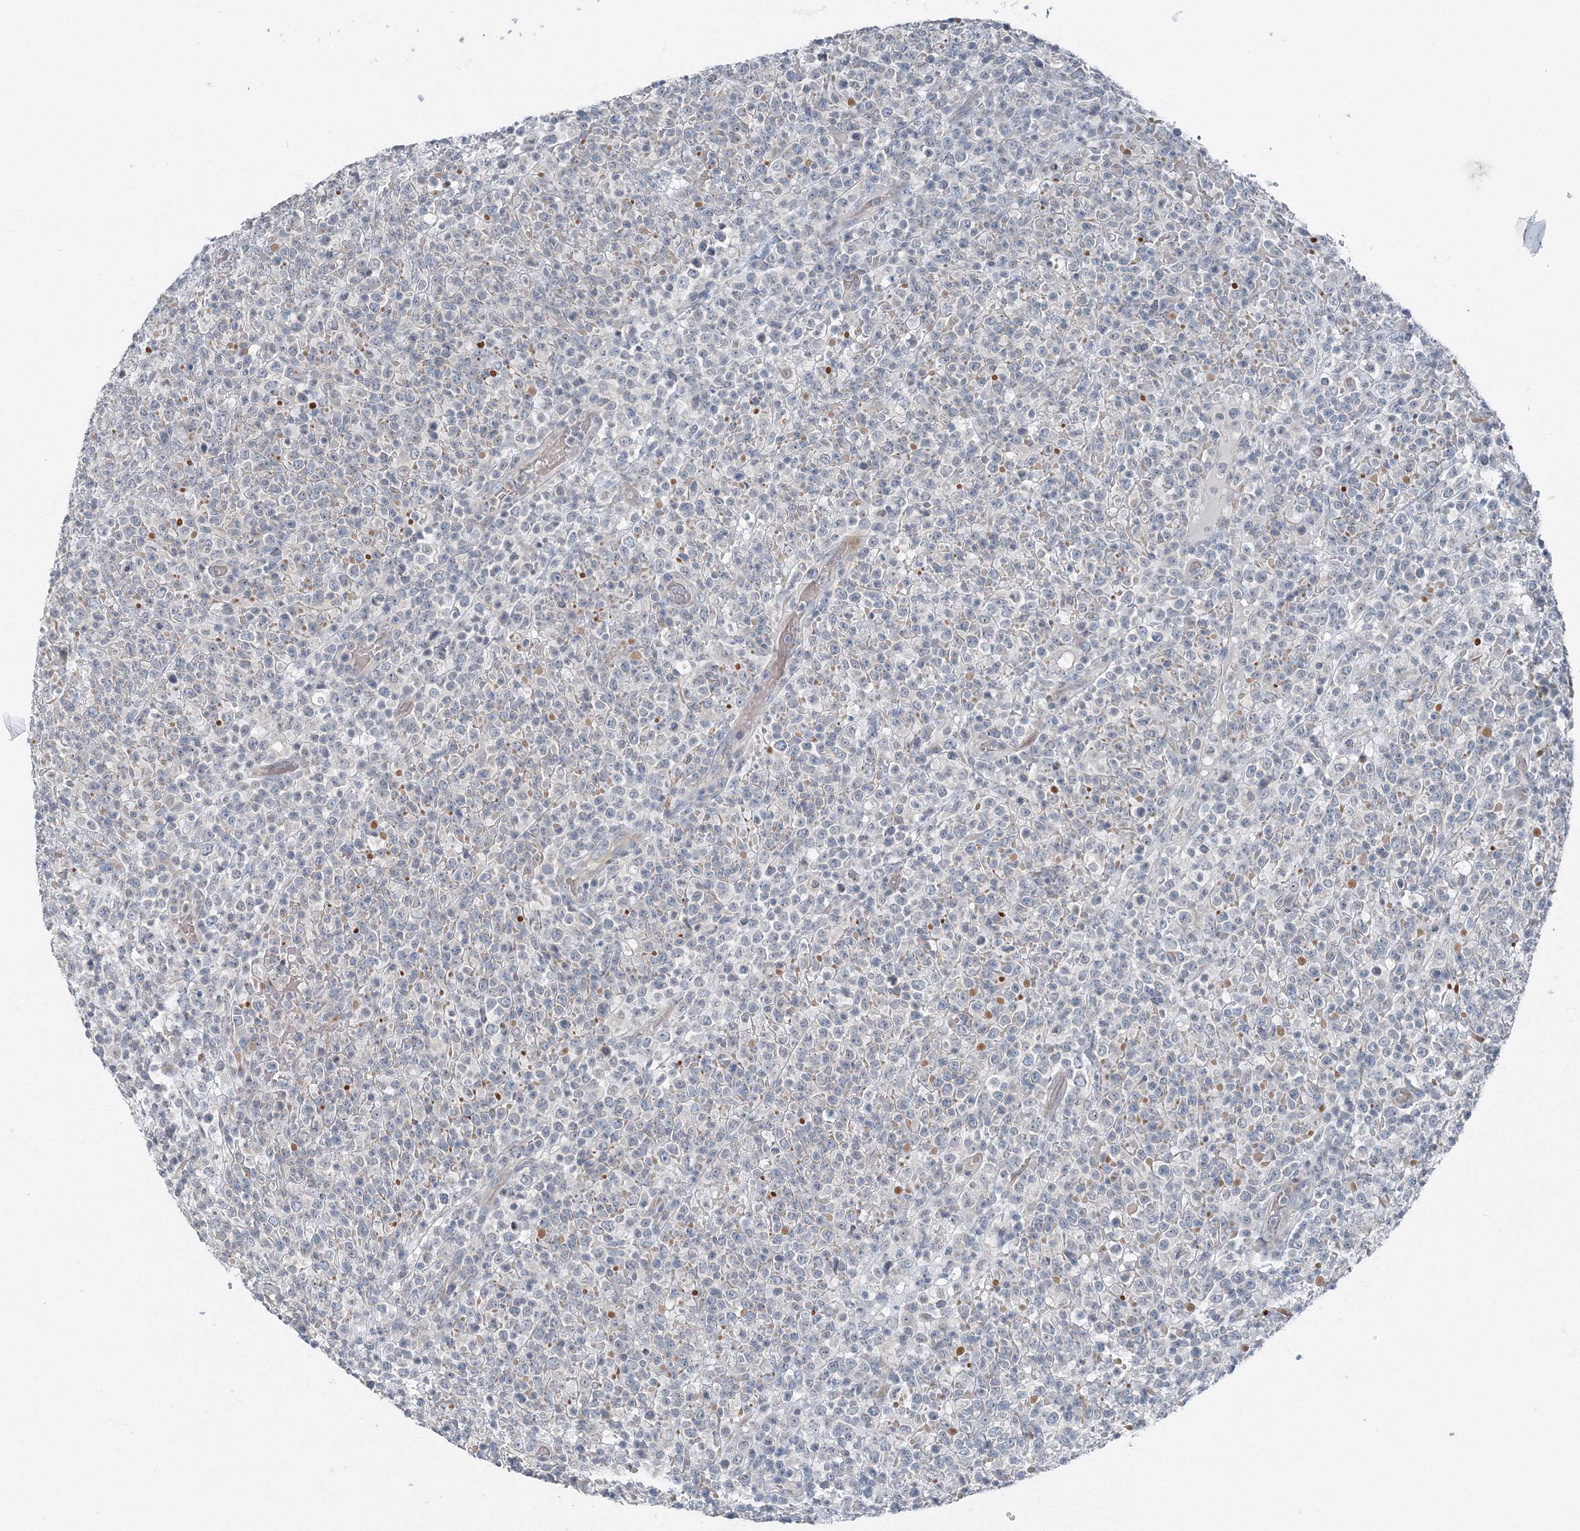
{"staining": {"intensity": "negative", "quantity": "none", "location": "none"}, "tissue": "lymphoma", "cell_type": "Tumor cells", "image_type": "cancer", "snomed": [{"axis": "morphology", "description": "Malignant lymphoma, non-Hodgkin's type, High grade"}, {"axis": "topography", "description": "Colon"}], "caption": "A high-resolution micrograph shows immunohistochemistry staining of high-grade malignant lymphoma, non-Hodgkin's type, which reveals no significant positivity in tumor cells.", "gene": "AASDH", "patient": {"sex": "female", "age": 53}}